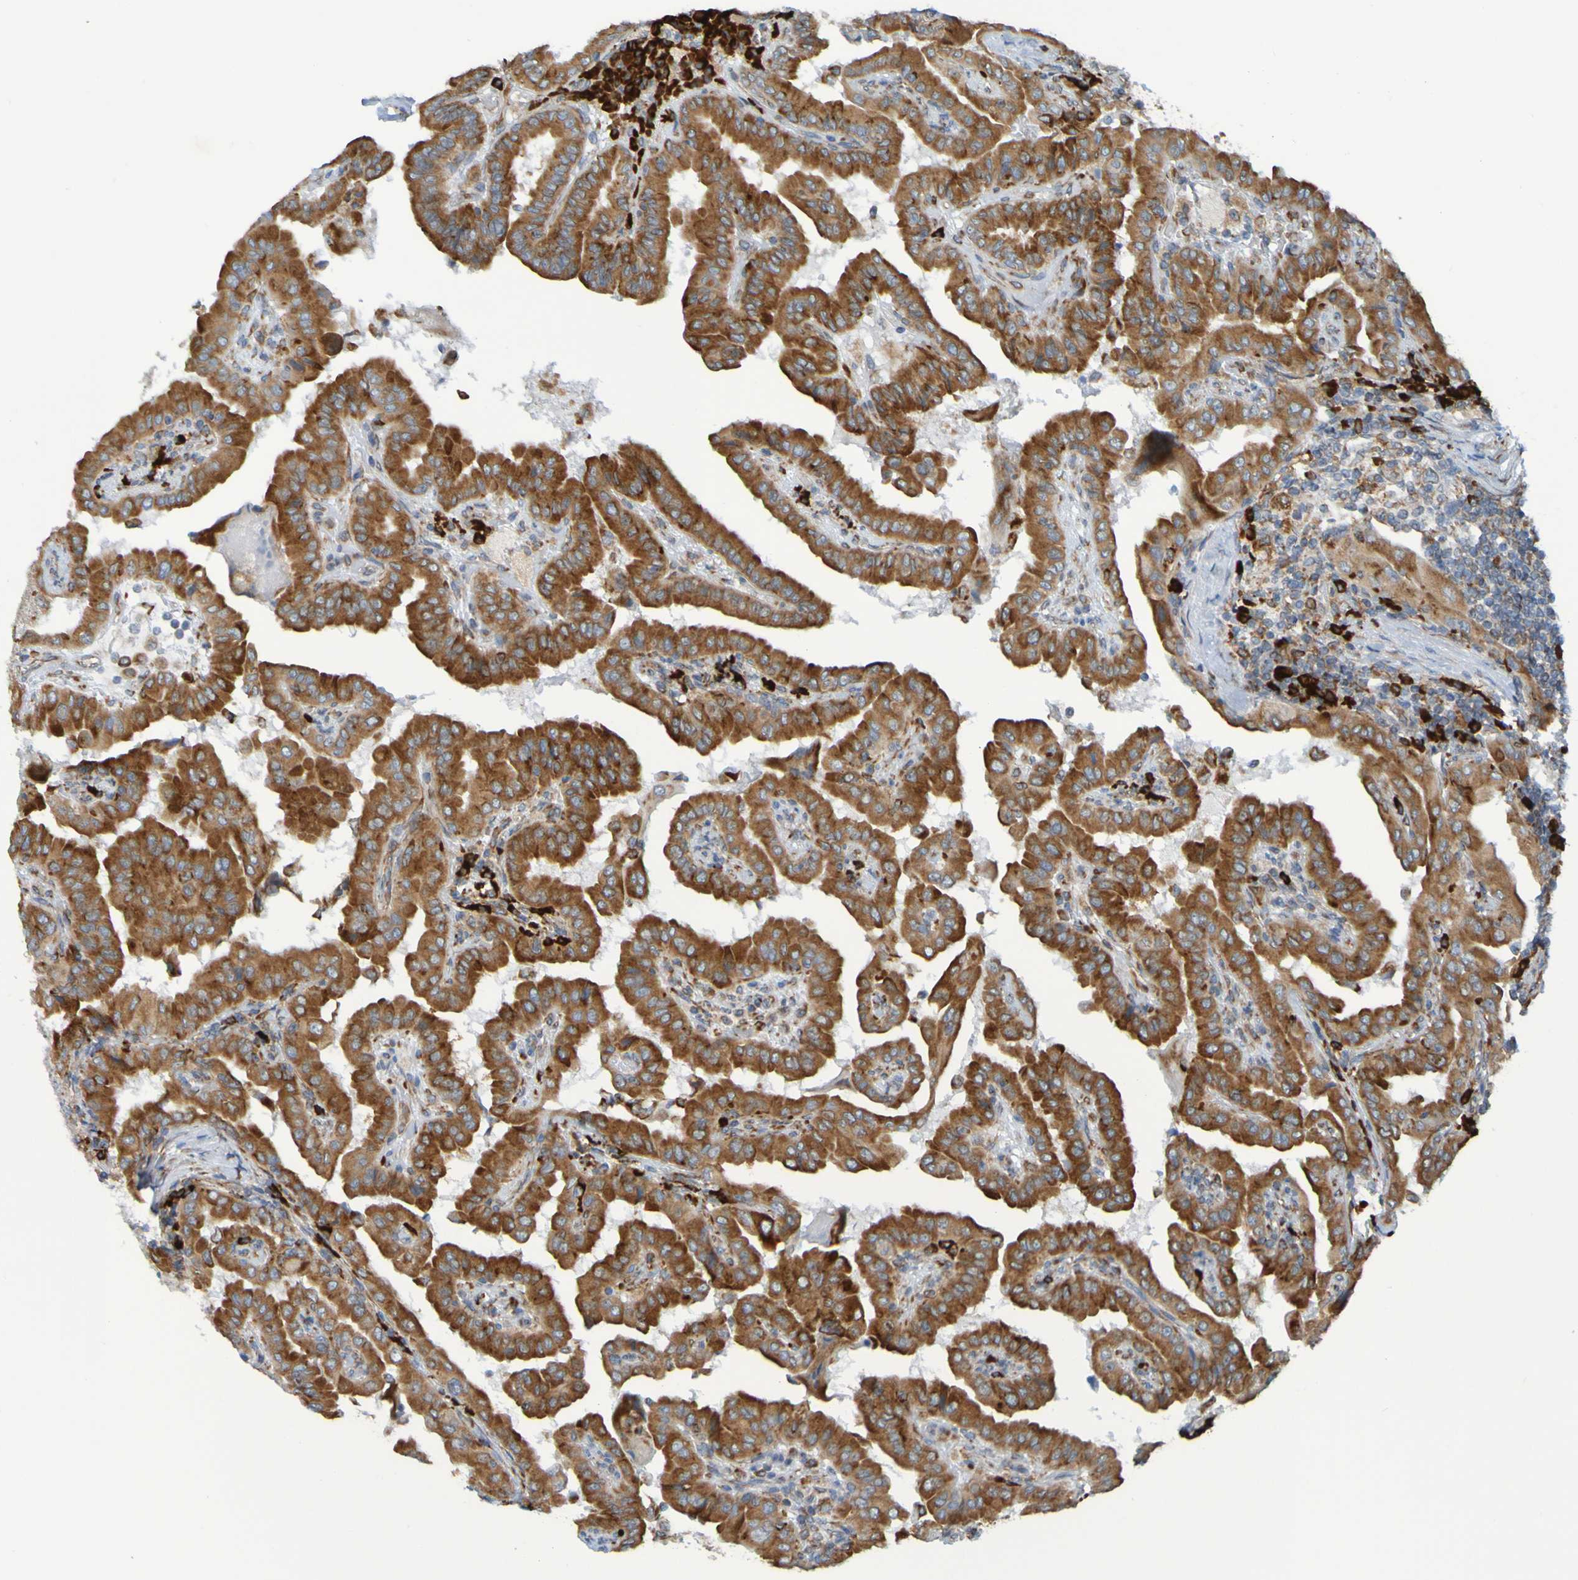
{"staining": {"intensity": "moderate", "quantity": ">75%", "location": "cytoplasmic/membranous"}, "tissue": "thyroid cancer", "cell_type": "Tumor cells", "image_type": "cancer", "snomed": [{"axis": "morphology", "description": "Papillary adenocarcinoma, NOS"}, {"axis": "topography", "description": "Thyroid gland"}], "caption": "An image showing moderate cytoplasmic/membranous expression in approximately >75% of tumor cells in thyroid papillary adenocarcinoma, as visualized by brown immunohistochemical staining.", "gene": "SSR1", "patient": {"sex": "male", "age": 33}}